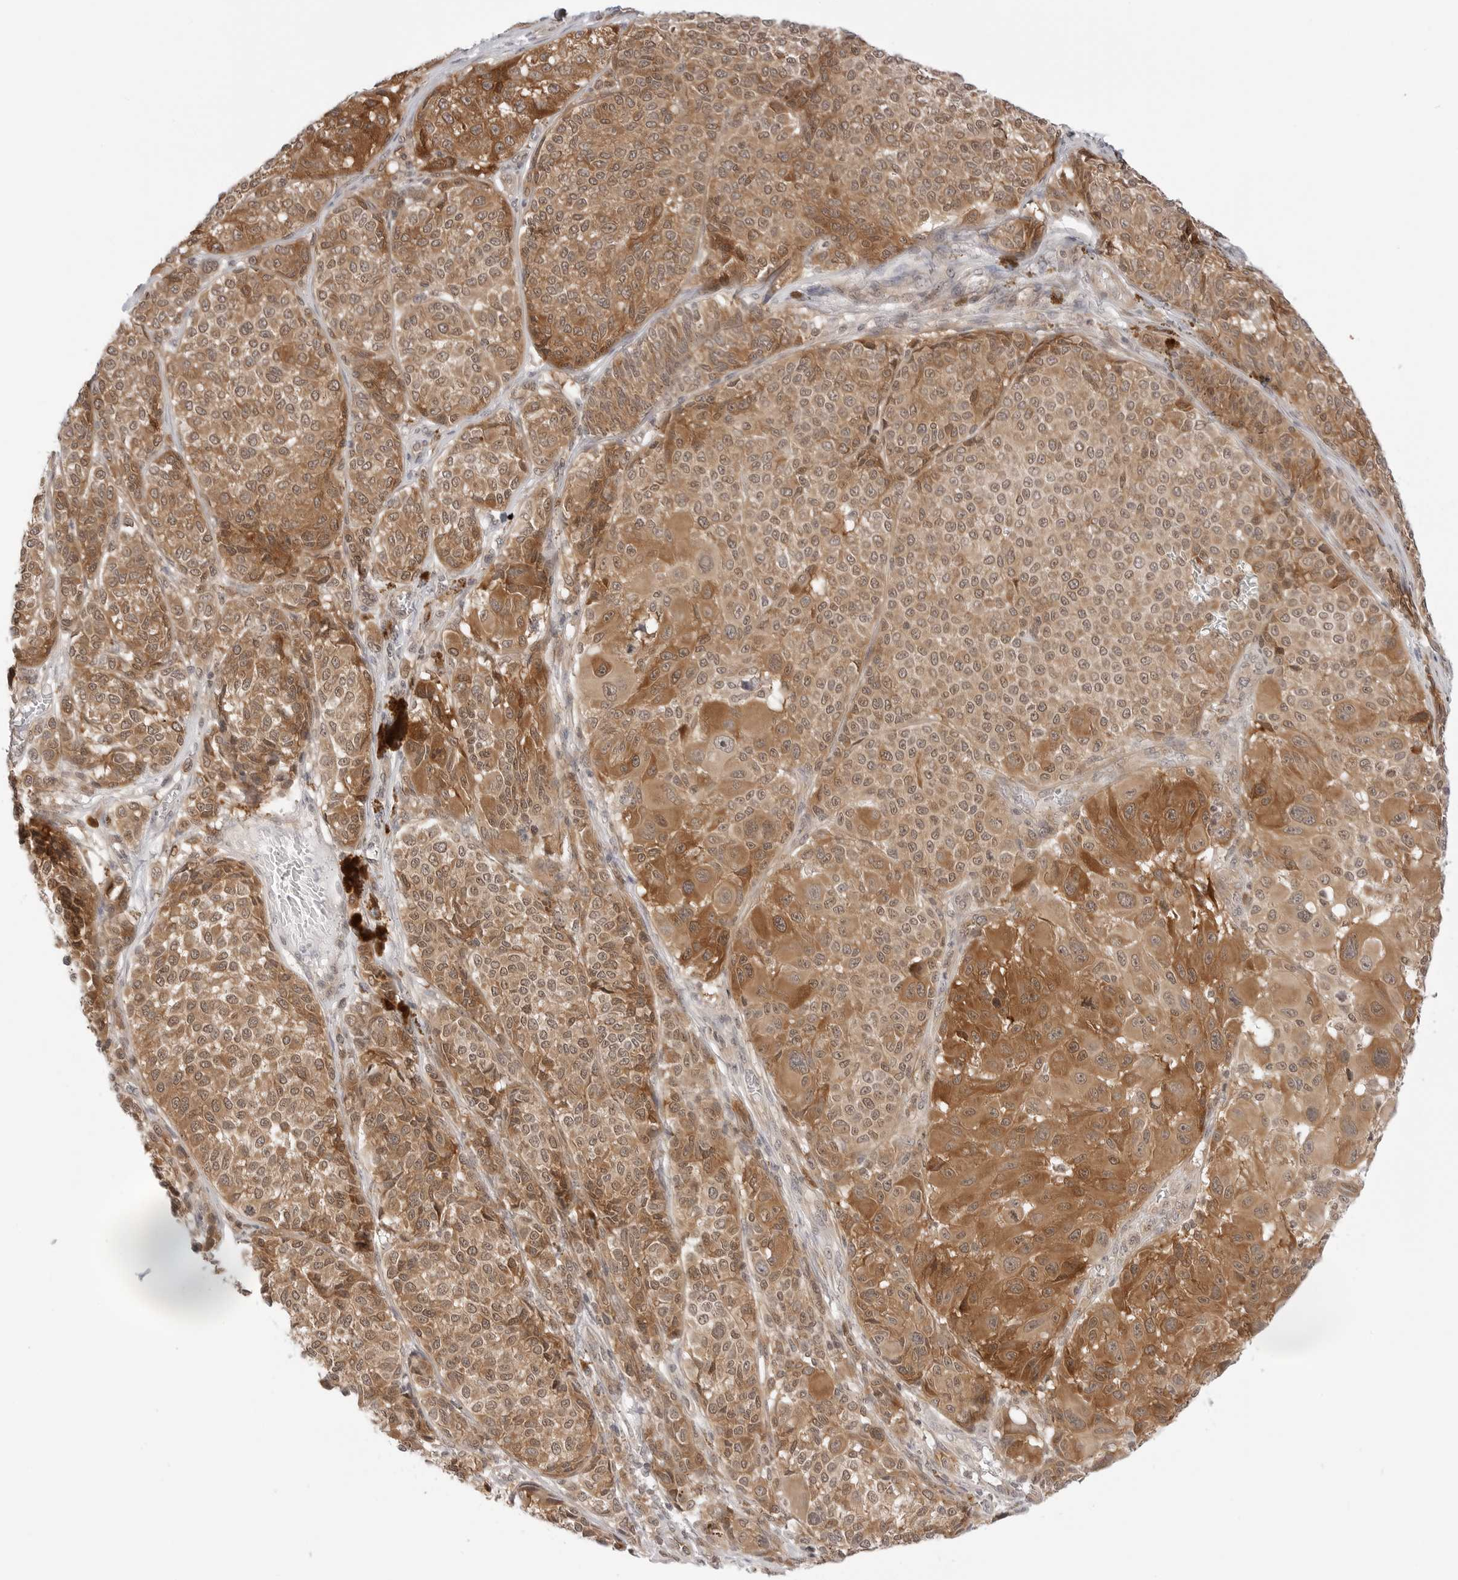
{"staining": {"intensity": "moderate", "quantity": ">75%", "location": "cytoplasmic/membranous"}, "tissue": "melanoma", "cell_type": "Tumor cells", "image_type": "cancer", "snomed": [{"axis": "morphology", "description": "Malignant melanoma, NOS"}, {"axis": "topography", "description": "Skin"}], "caption": "Immunohistochemical staining of melanoma demonstrates moderate cytoplasmic/membranous protein positivity in approximately >75% of tumor cells.", "gene": "NUDC", "patient": {"sex": "male", "age": 83}}